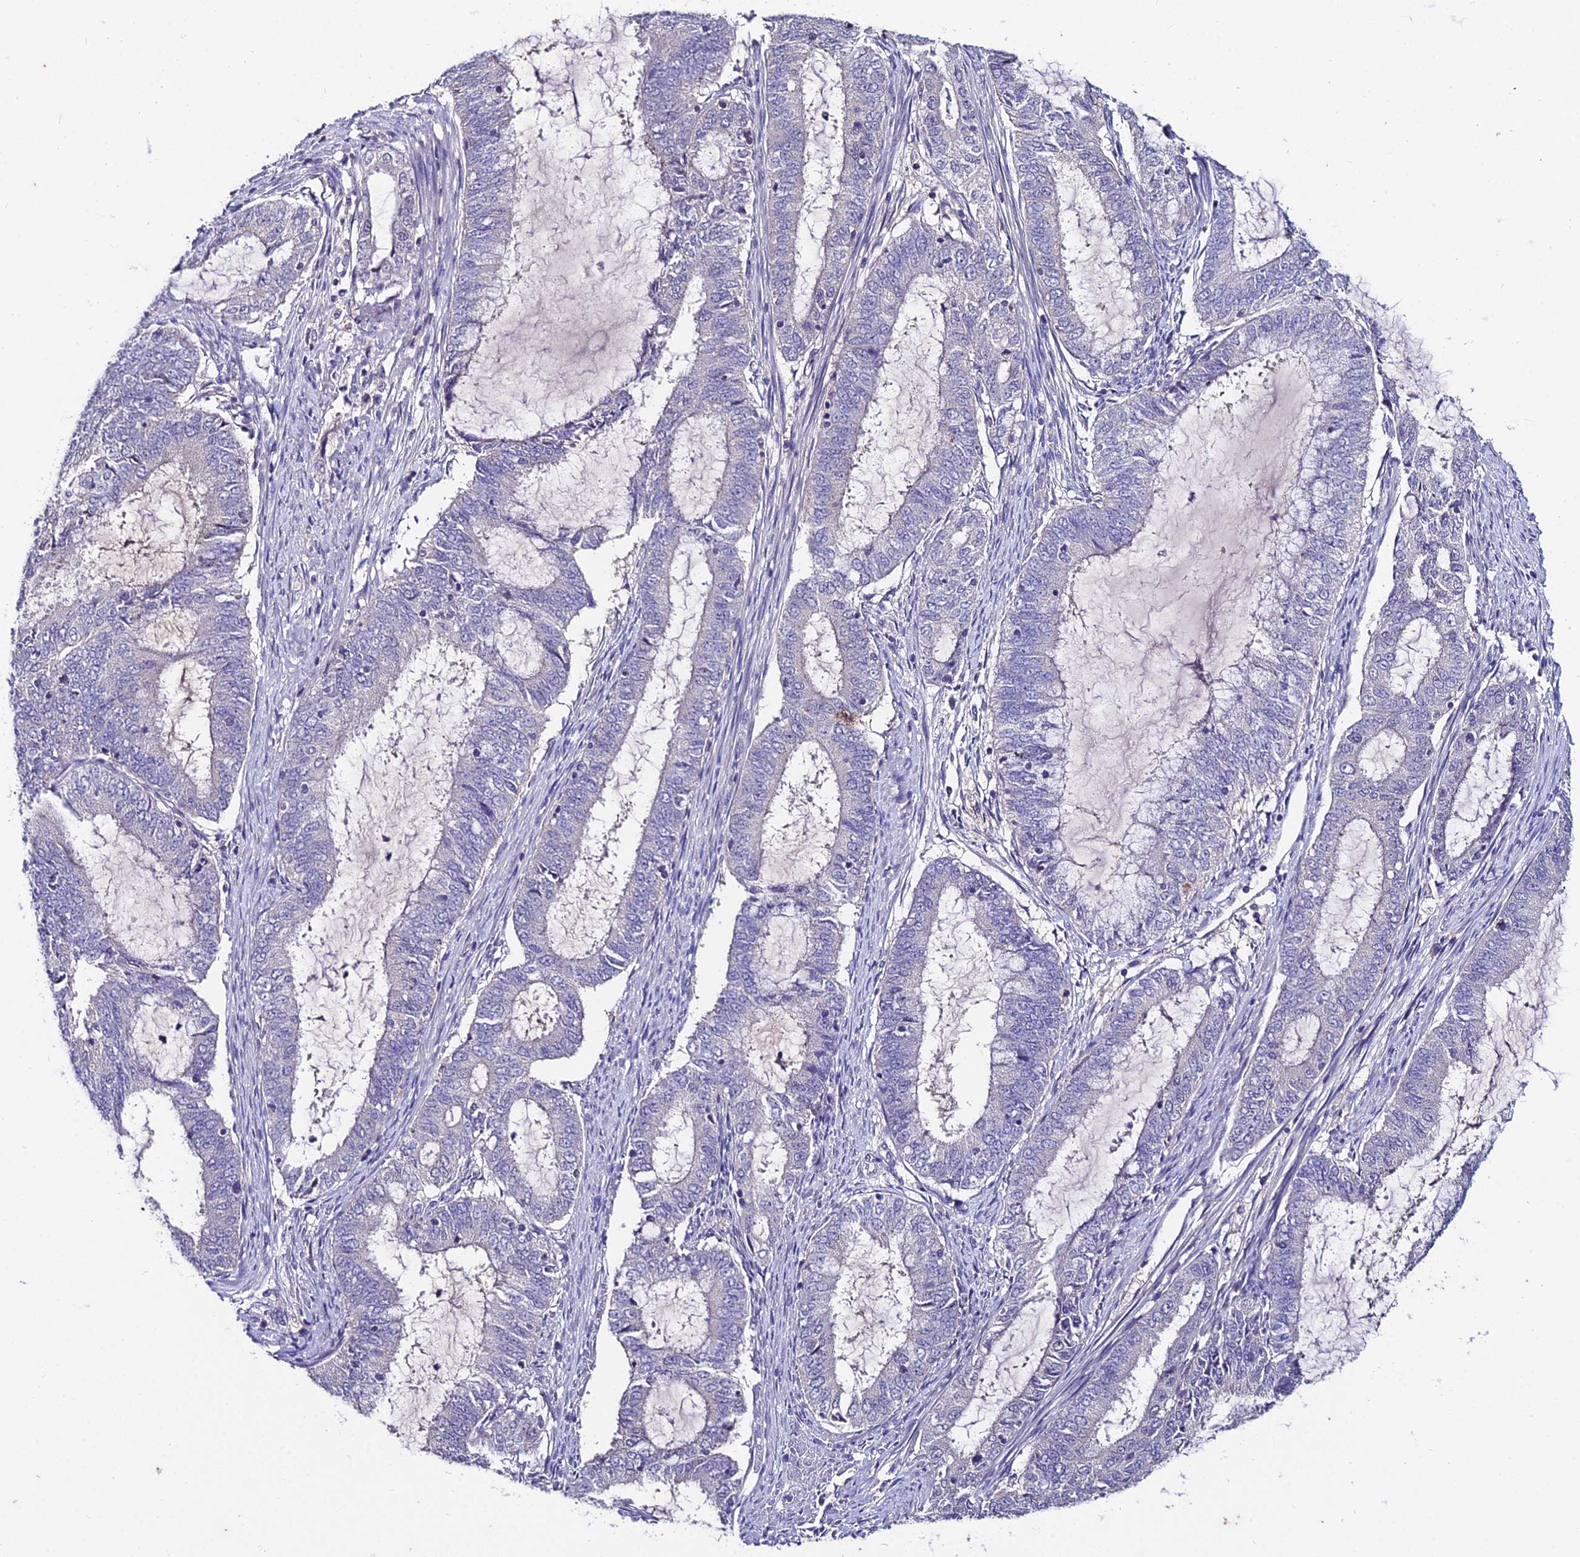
{"staining": {"intensity": "negative", "quantity": "none", "location": "none"}, "tissue": "endometrial cancer", "cell_type": "Tumor cells", "image_type": "cancer", "snomed": [{"axis": "morphology", "description": "Adenocarcinoma, NOS"}, {"axis": "topography", "description": "Endometrium"}], "caption": "The photomicrograph reveals no significant staining in tumor cells of endometrial adenocarcinoma. (DAB immunohistochemistry (IHC), high magnification).", "gene": "LGALS7", "patient": {"sex": "female", "age": 51}}